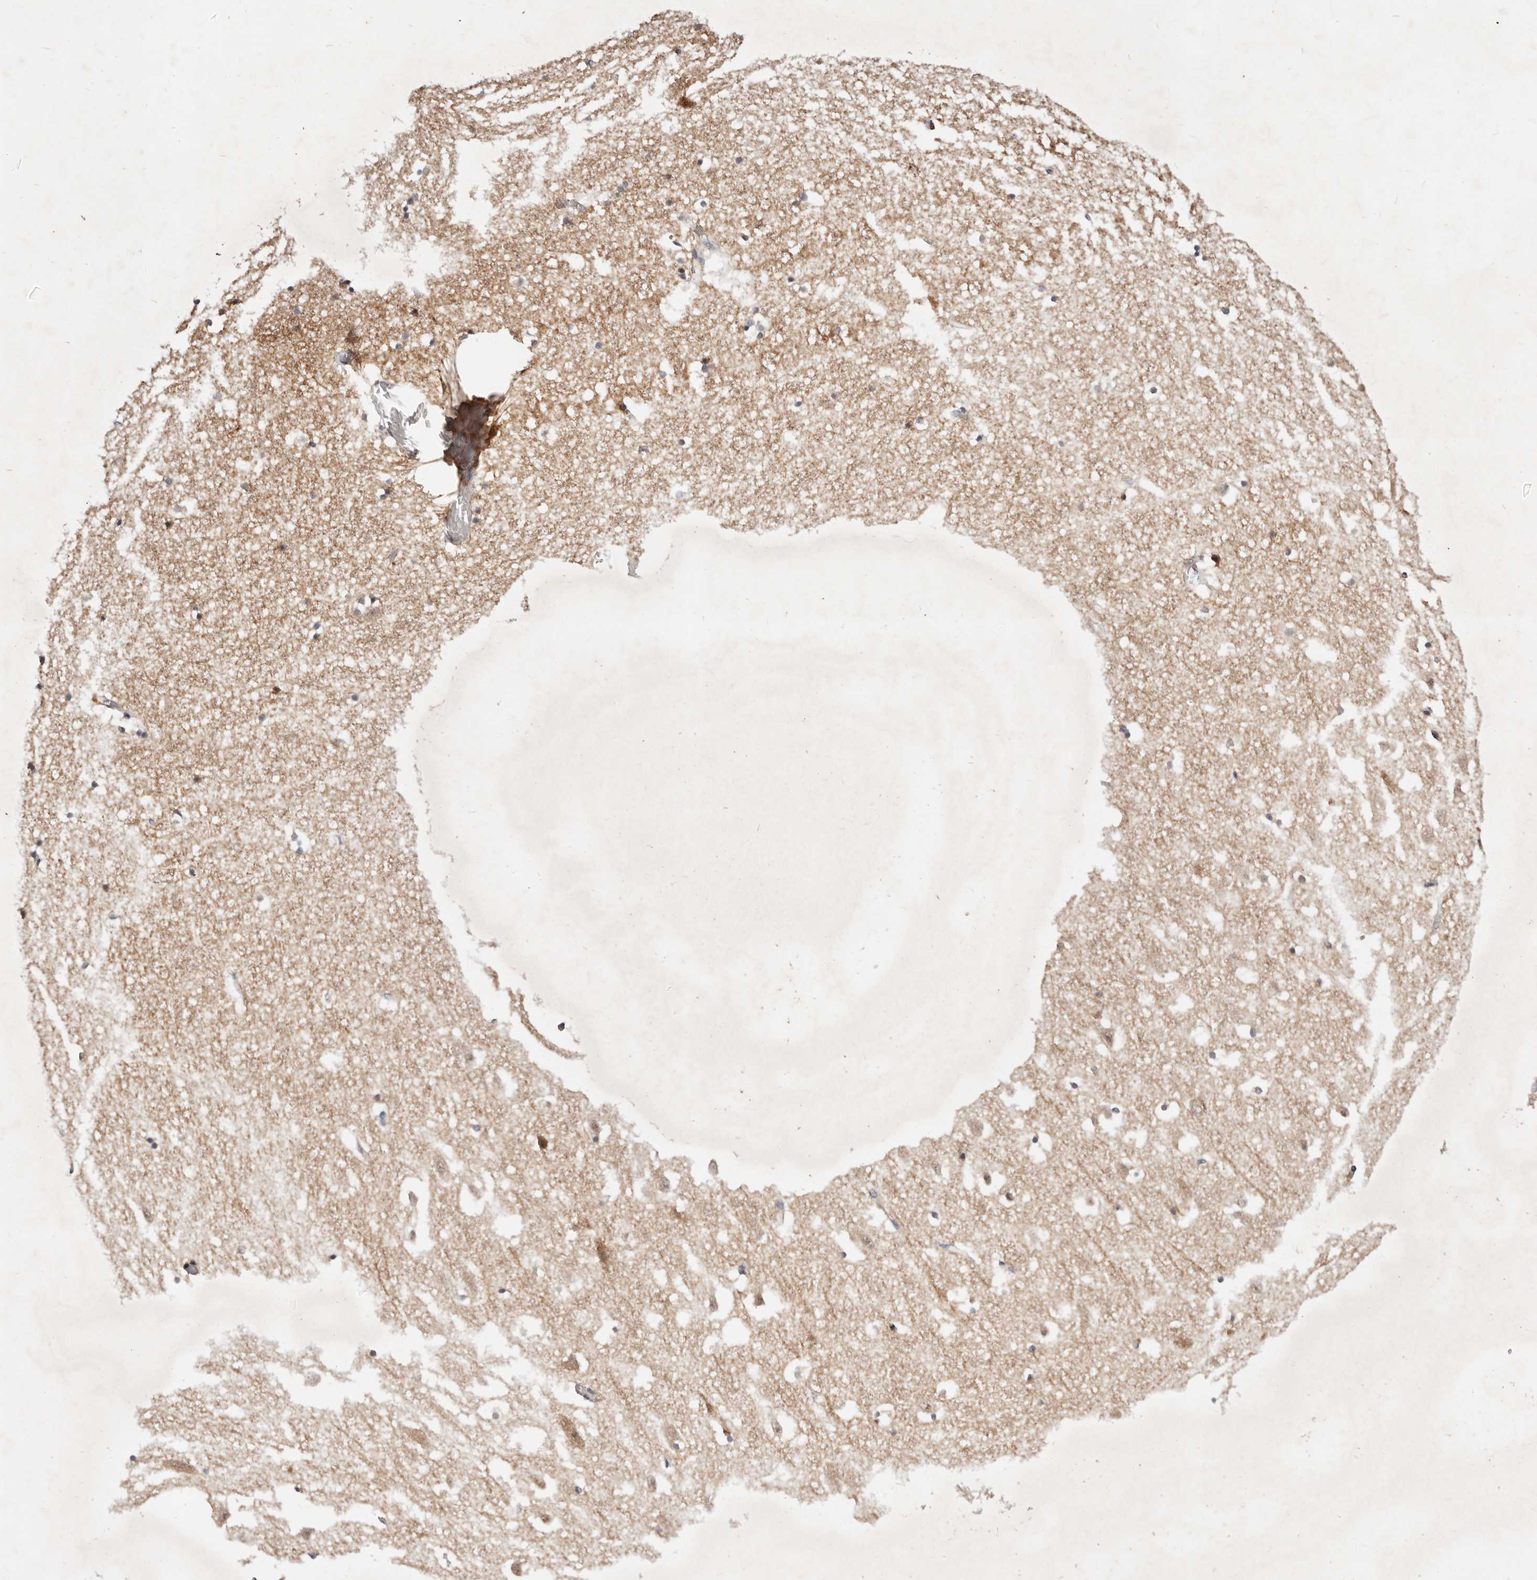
{"staining": {"intensity": "weak", "quantity": "<25%", "location": "cytoplasmic/membranous,nuclear"}, "tissue": "hippocampus", "cell_type": "Glial cells", "image_type": "normal", "snomed": [{"axis": "morphology", "description": "Normal tissue, NOS"}, {"axis": "topography", "description": "Hippocampus"}], "caption": "Immunohistochemistry (IHC) of unremarkable hippocampus displays no expression in glial cells.", "gene": "WRN", "patient": {"sex": "female", "age": 52}}